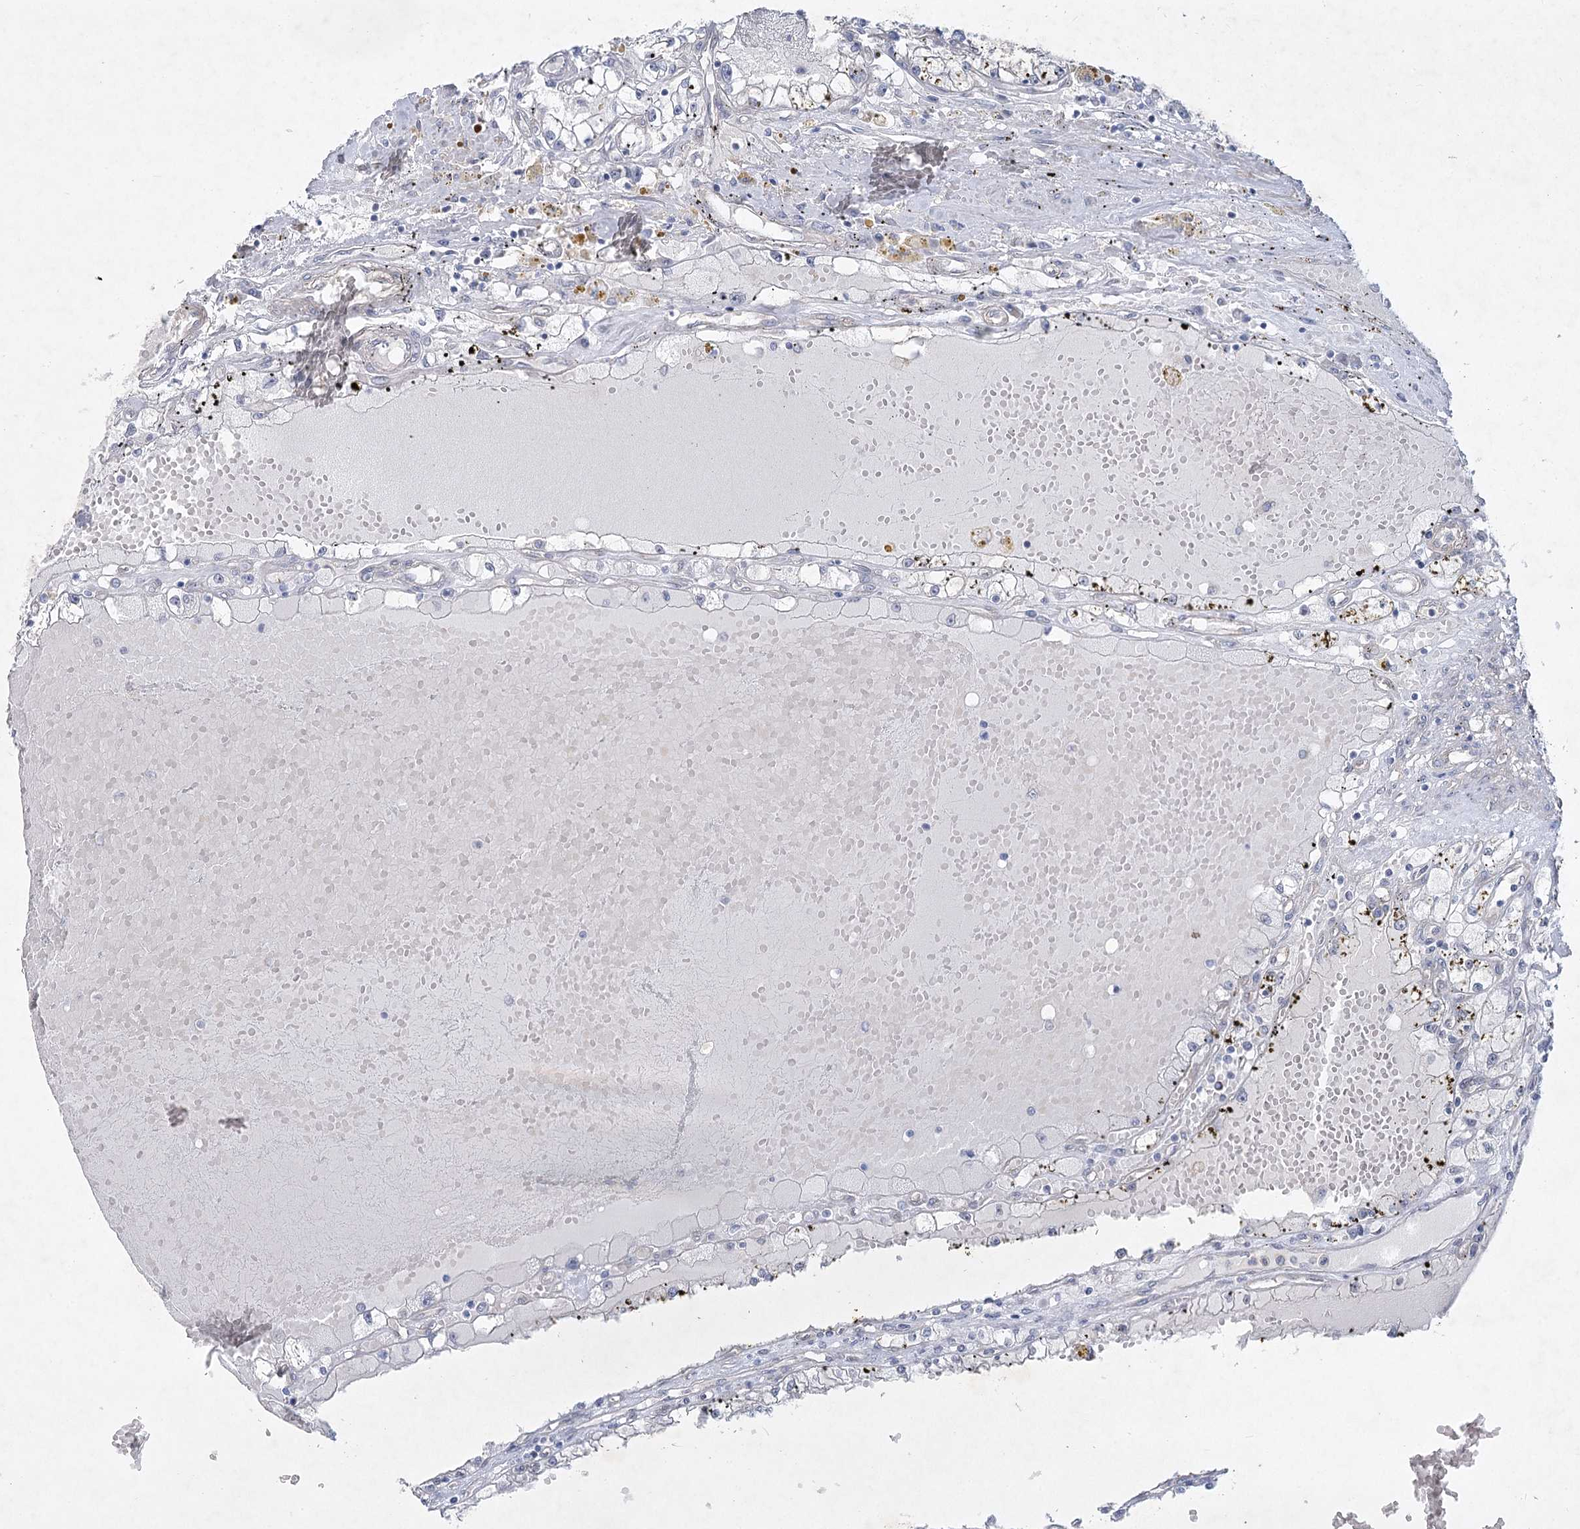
{"staining": {"intensity": "negative", "quantity": "none", "location": "none"}, "tissue": "renal cancer", "cell_type": "Tumor cells", "image_type": "cancer", "snomed": [{"axis": "morphology", "description": "Adenocarcinoma, NOS"}, {"axis": "topography", "description": "Kidney"}], "caption": "The image reveals no staining of tumor cells in adenocarcinoma (renal).", "gene": "AAMDC", "patient": {"sex": "male", "age": 56}}